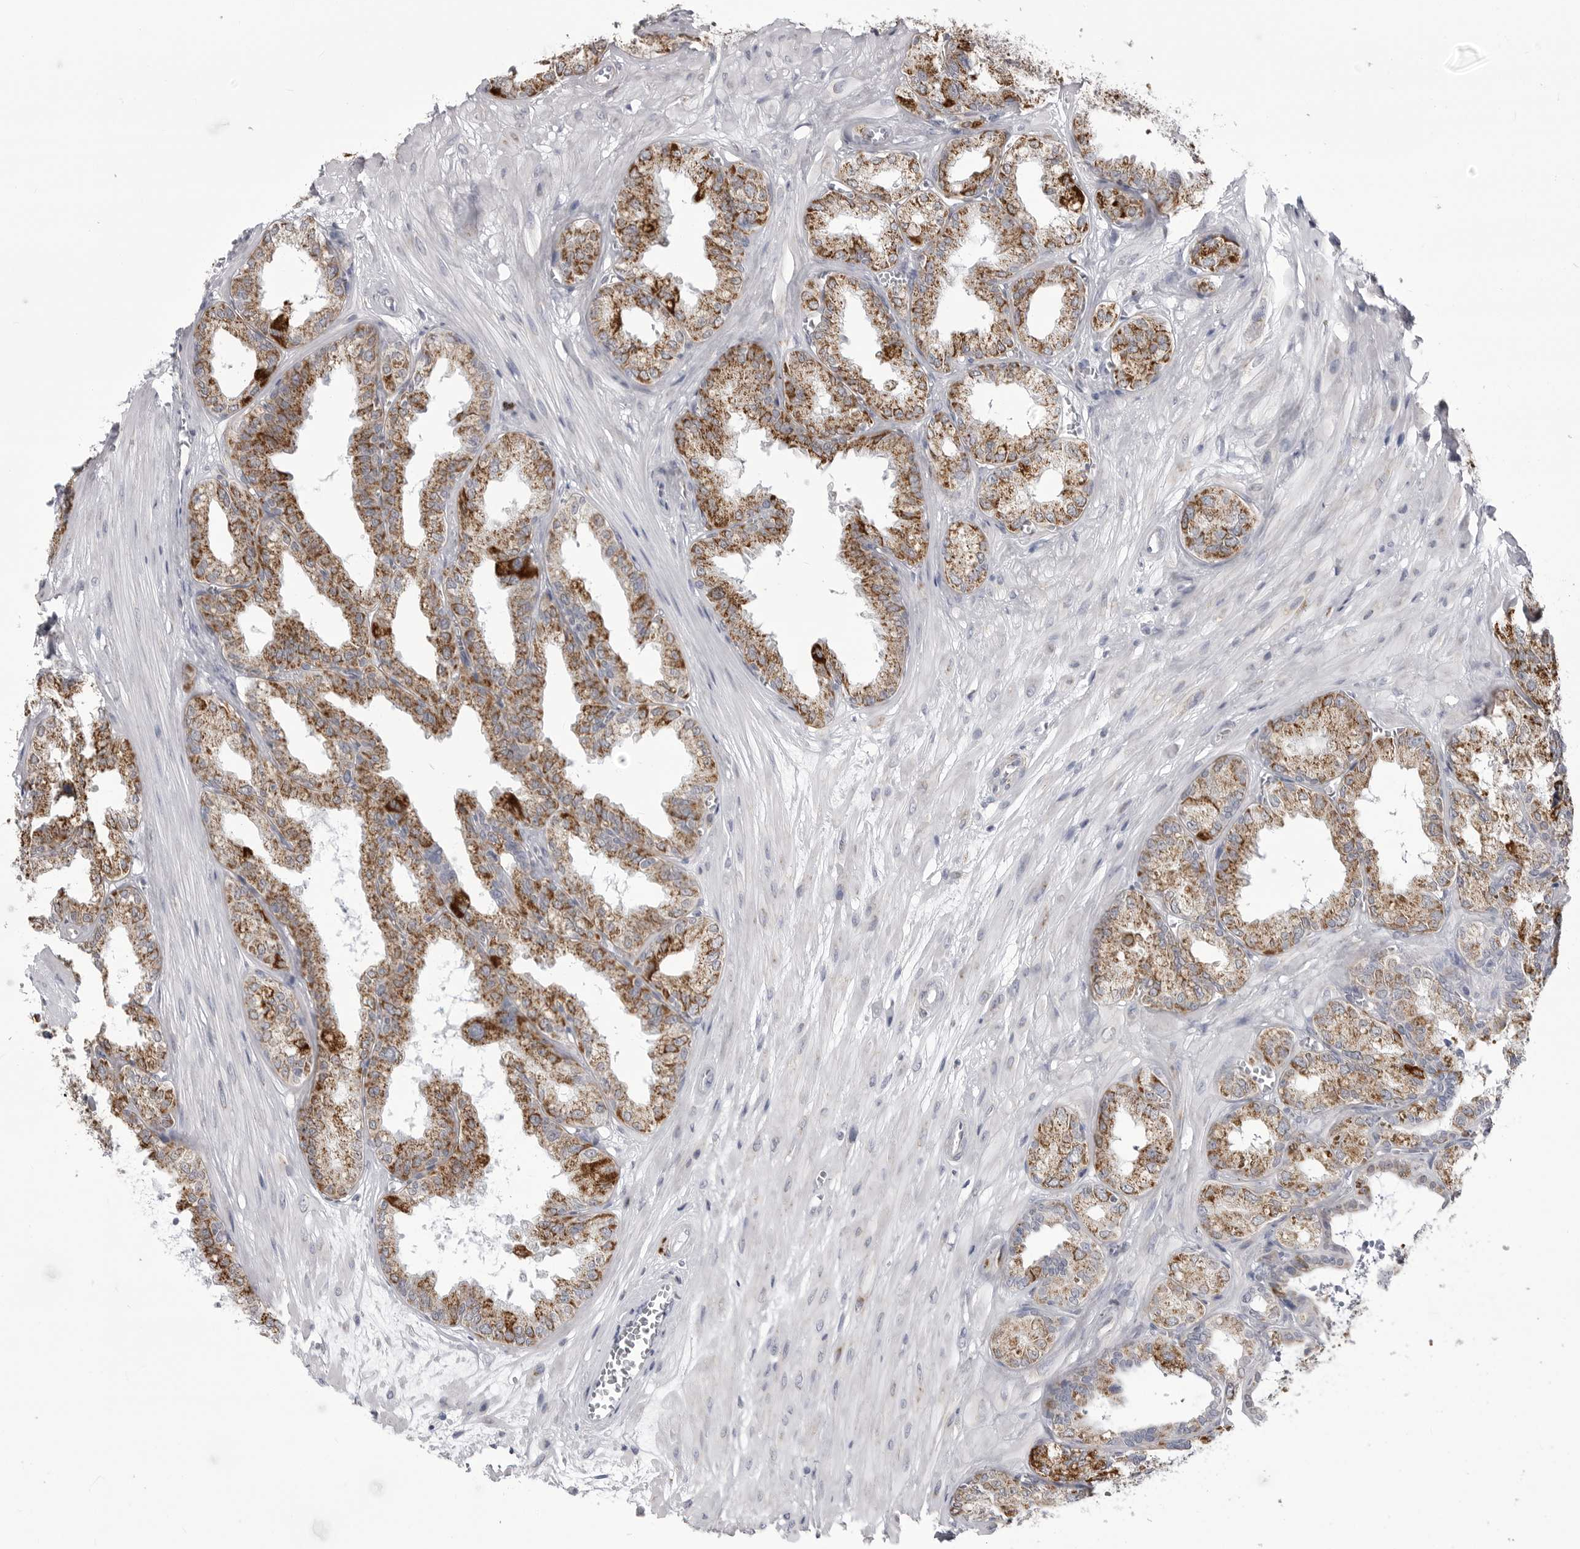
{"staining": {"intensity": "strong", "quantity": "25%-75%", "location": "cytoplasmic/membranous"}, "tissue": "seminal vesicle", "cell_type": "Glandular cells", "image_type": "normal", "snomed": [{"axis": "morphology", "description": "Normal tissue, NOS"}, {"axis": "topography", "description": "Prostate"}, {"axis": "topography", "description": "Seminal veicle"}], "caption": "A high-resolution histopathology image shows immunohistochemistry staining of benign seminal vesicle, which reveals strong cytoplasmic/membranous expression in about 25%-75% of glandular cells.", "gene": "FH", "patient": {"sex": "male", "age": 51}}